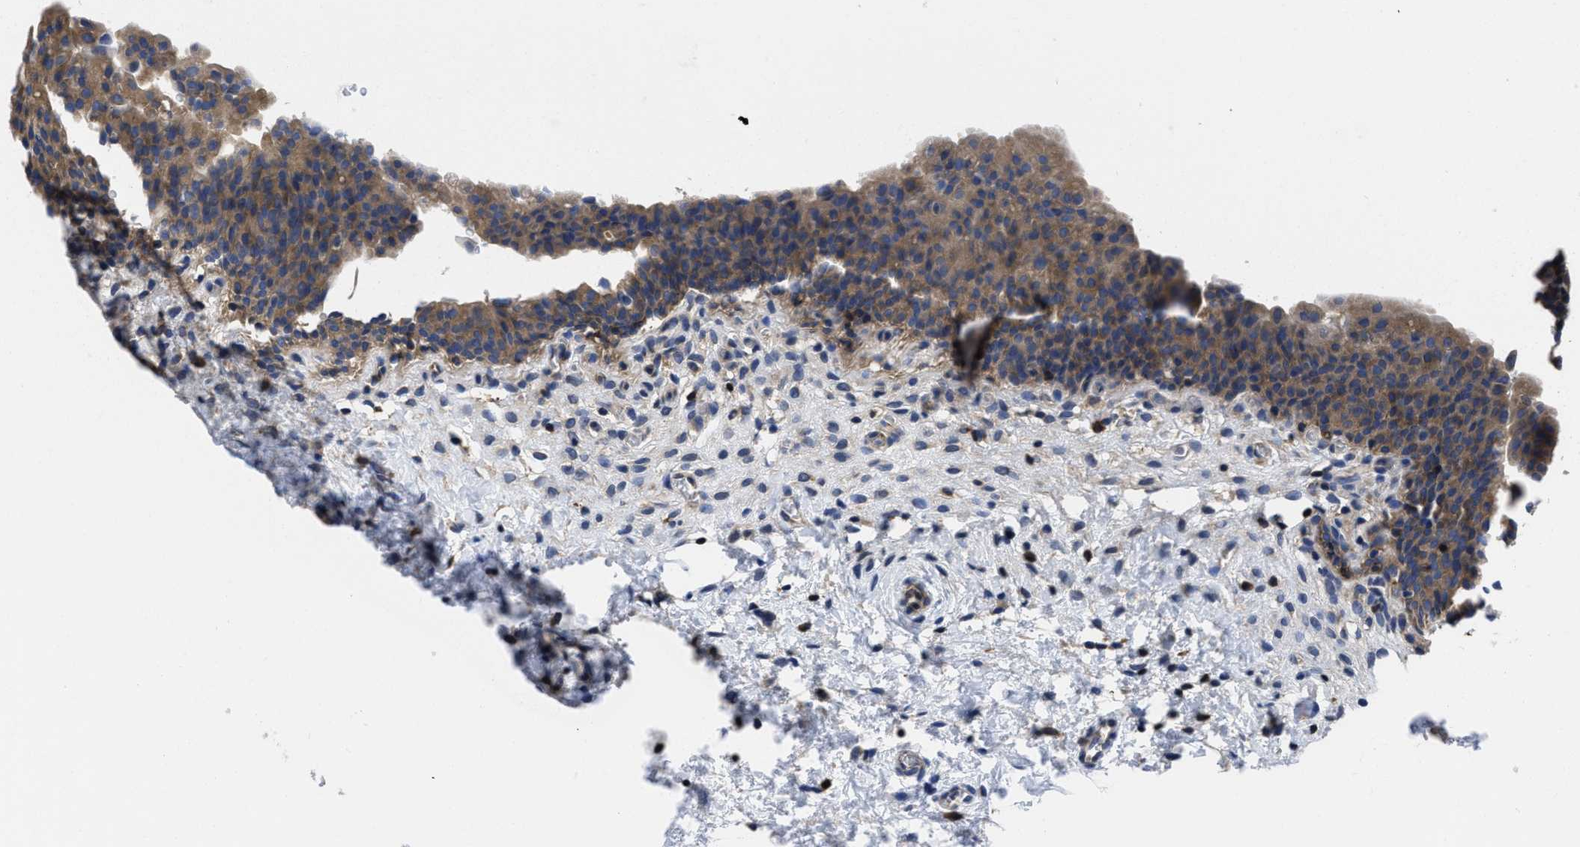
{"staining": {"intensity": "moderate", "quantity": ">75%", "location": "cytoplasmic/membranous"}, "tissue": "urinary bladder", "cell_type": "Urothelial cells", "image_type": "normal", "snomed": [{"axis": "morphology", "description": "Normal tissue, NOS"}, {"axis": "topography", "description": "Urinary bladder"}], "caption": "This histopathology image reveals immunohistochemistry (IHC) staining of normal urinary bladder, with medium moderate cytoplasmic/membranous positivity in approximately >75% of urothelial cells.", "gene": "YARS1", "patient": {"sex": "male", "age": 37}}